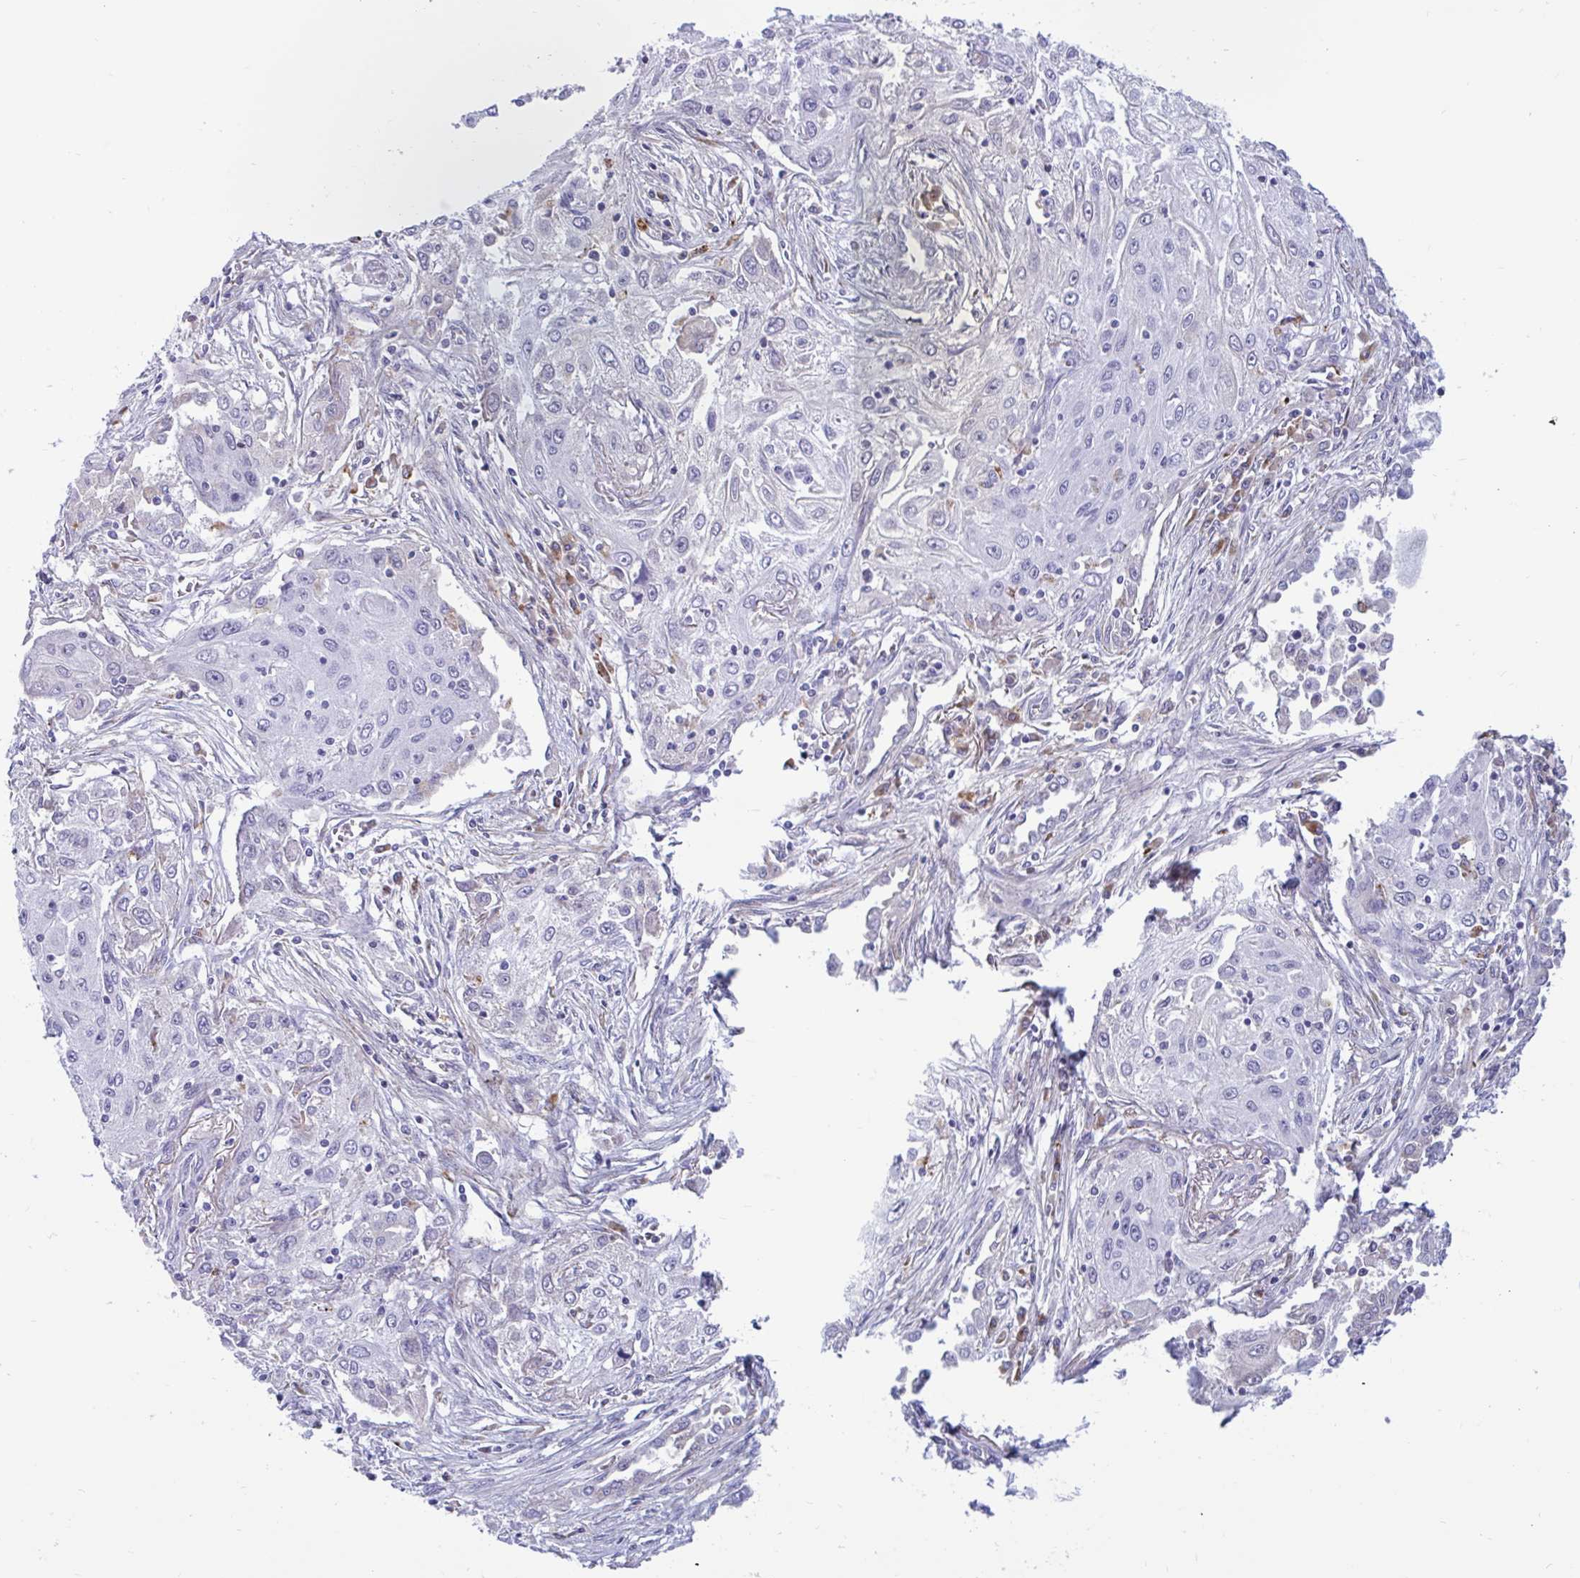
{"staining": {"intensity": "negative", "quantity": "none", "location": "none"}, "tissue": "lung cancer", "cell_type": "Tumor cells", "image_type": "cancer", "snomed": [{"axis": "morphology", "description": "Squamous cell carcinoma, NOS"}, {"axis": "topography", "description": "Lung"}], "caption": "Protein analysis of lung cancer demonstrates no significant expression in tumor cells. (DAB immunohistochemistry with hematoxylin counter stain).", "gene": "FAM219B", "patient": {"sex": "female", "age": 69}}